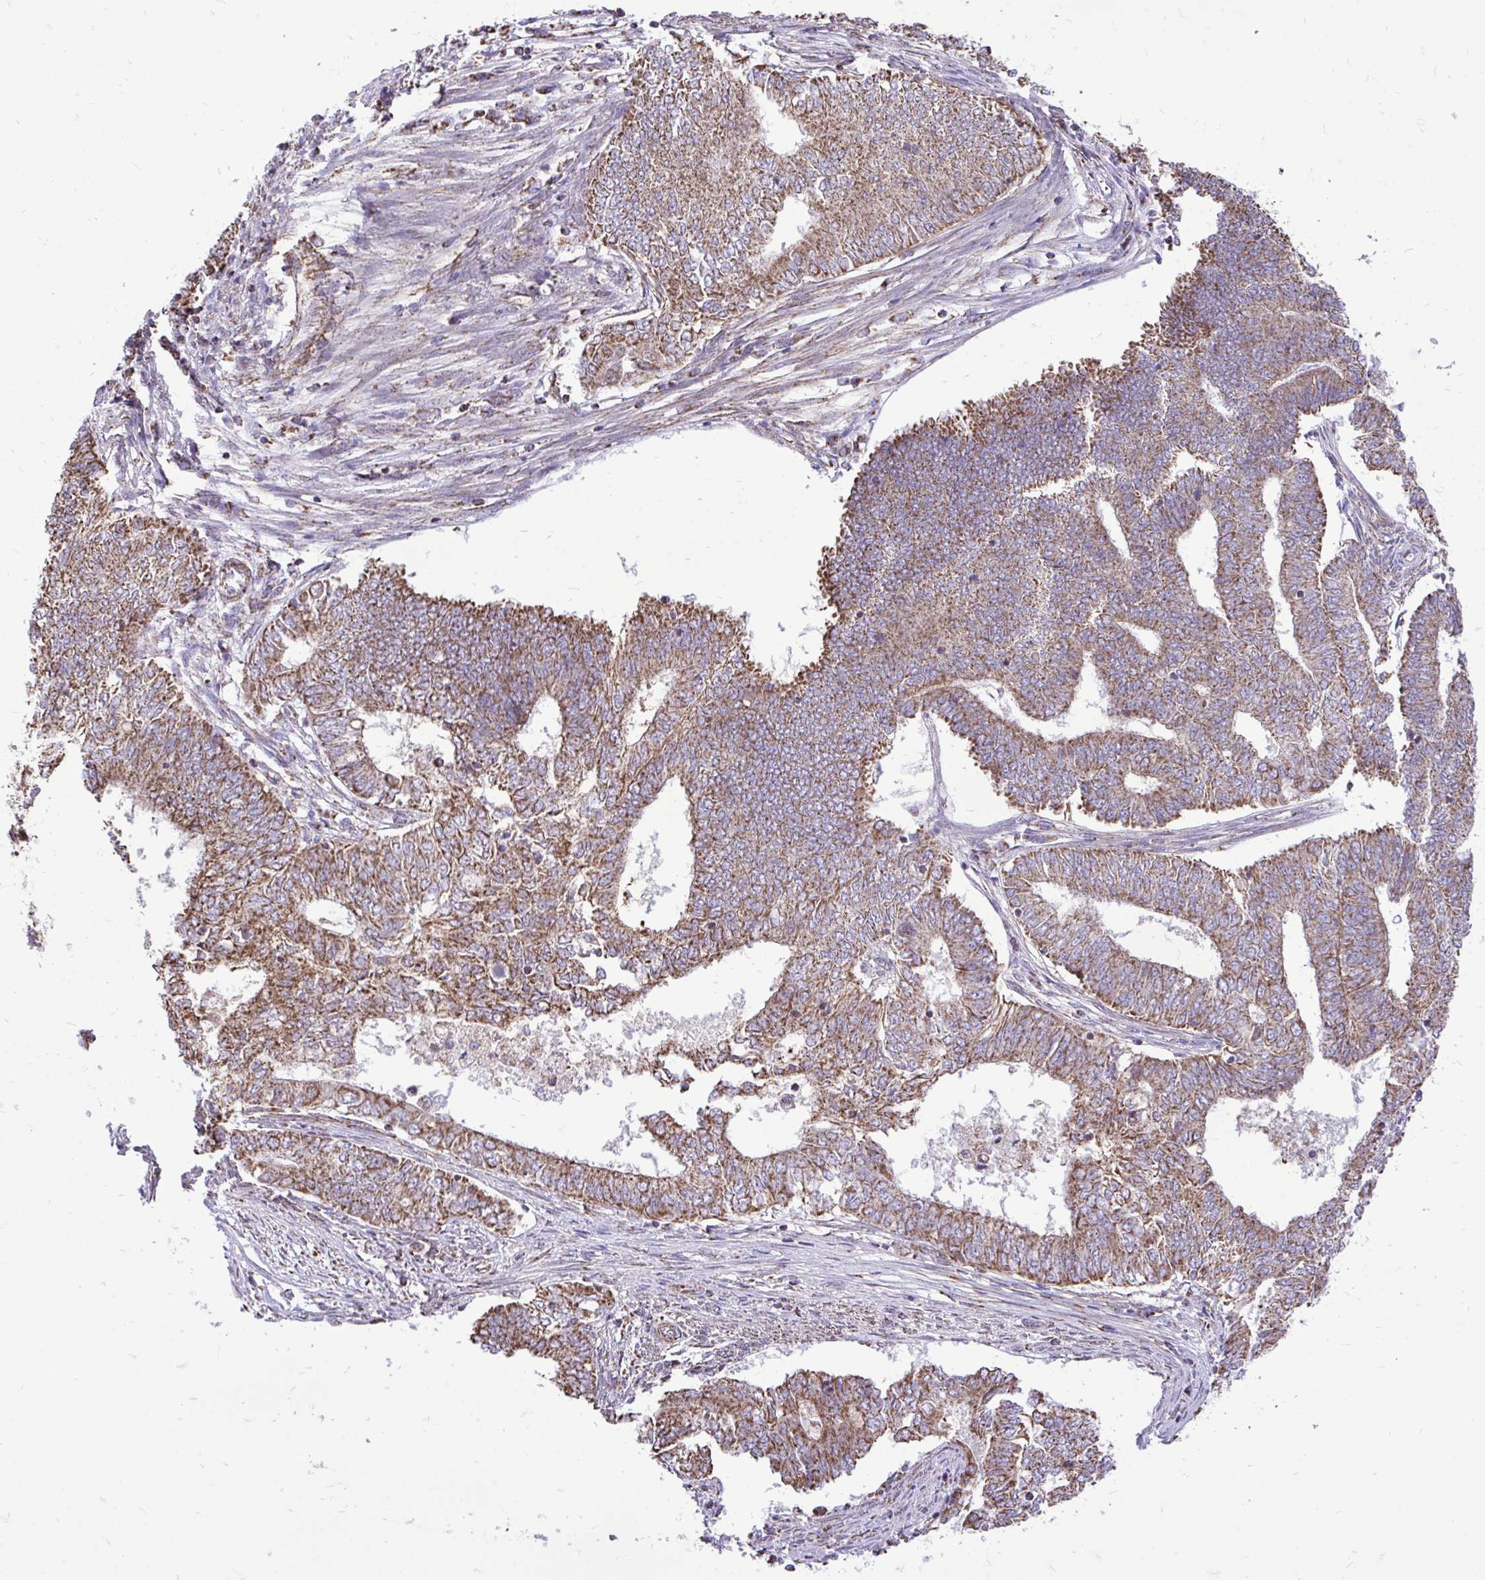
{"staining": {"intensity": "moderate", "quantity": ">75%", "location": "cytoplasmic/membranous"}, "tissue": "endometrial cancer", "cell_type": "Tumor cells", "image_type": "cancer", "snomed": [{"axis": "morphology", "description": "Adenocarcinoma, NOS"}, {"axis": "topography", "description": "Endometrium"}], "caption": "A high-resolution micrograph shows IHC staining of adenocarcinoma (endometrial), which shows moderate cytoplasmic/membranous expression in about >75% of tumor cells.", "gene": "UBE2C", "patient": {"sex": "female", "age": 62}}